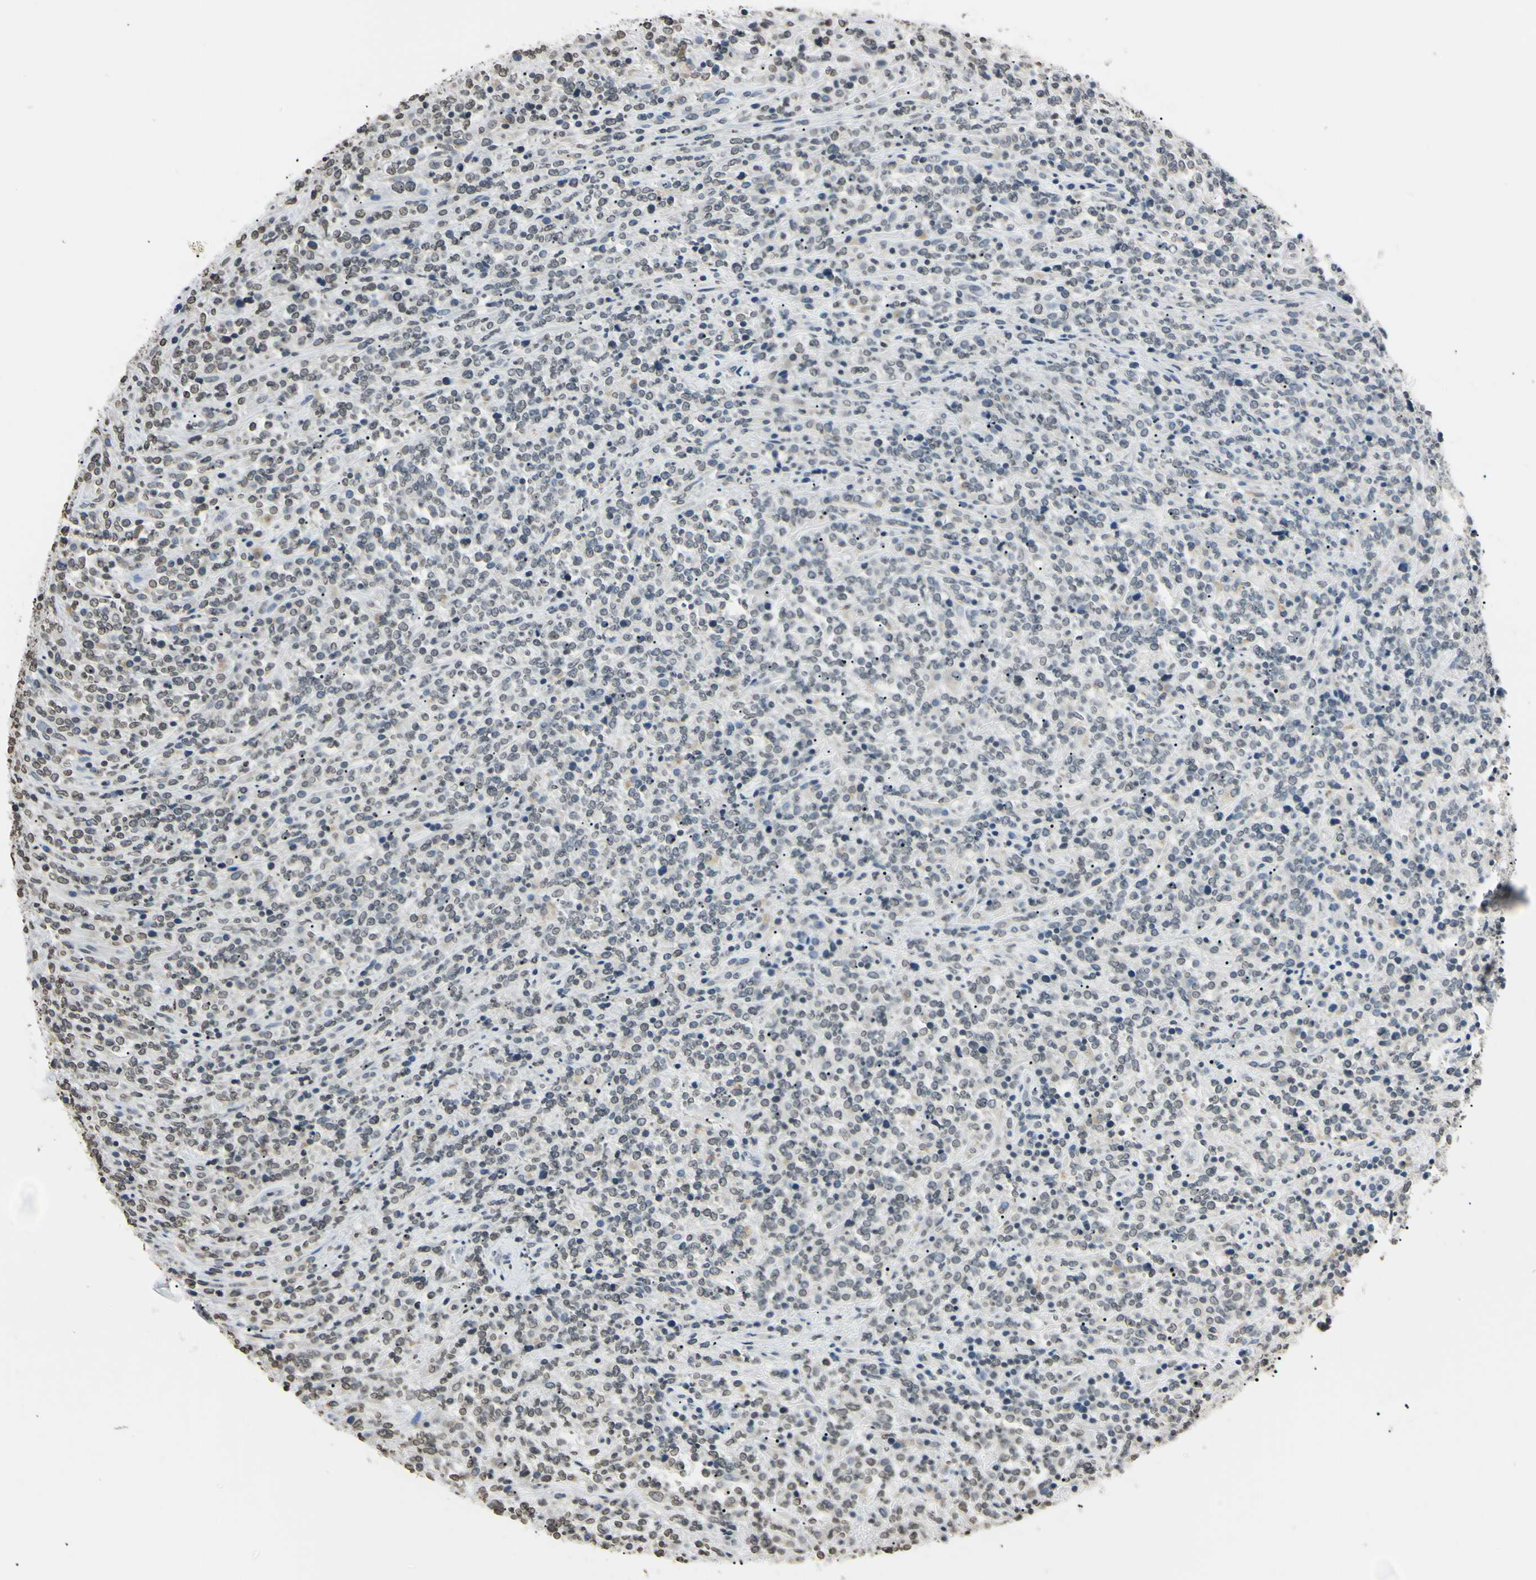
{"staining": {"intensity": "weak", "quantity": "25%-75%", "location": "nuclear"}, "tissue": "lymphoma", "cell_type": "Tumor cells", "image_type": "cancer", "snomed": [{"axis": "morphology", "description": "Malignant lymphoma, non-Hodgkin's type, High grade"}, {"axis": "topography", "description": "Soft tissue"}], "caption": "The photomicrograph shows immunohistochemical staining of lymphoma. There is weak nuclear expression is appreciated in about 25%-75% of tumor cells.", "gene": "CDC45", "patient": {"sex": "male", "age": 18}}